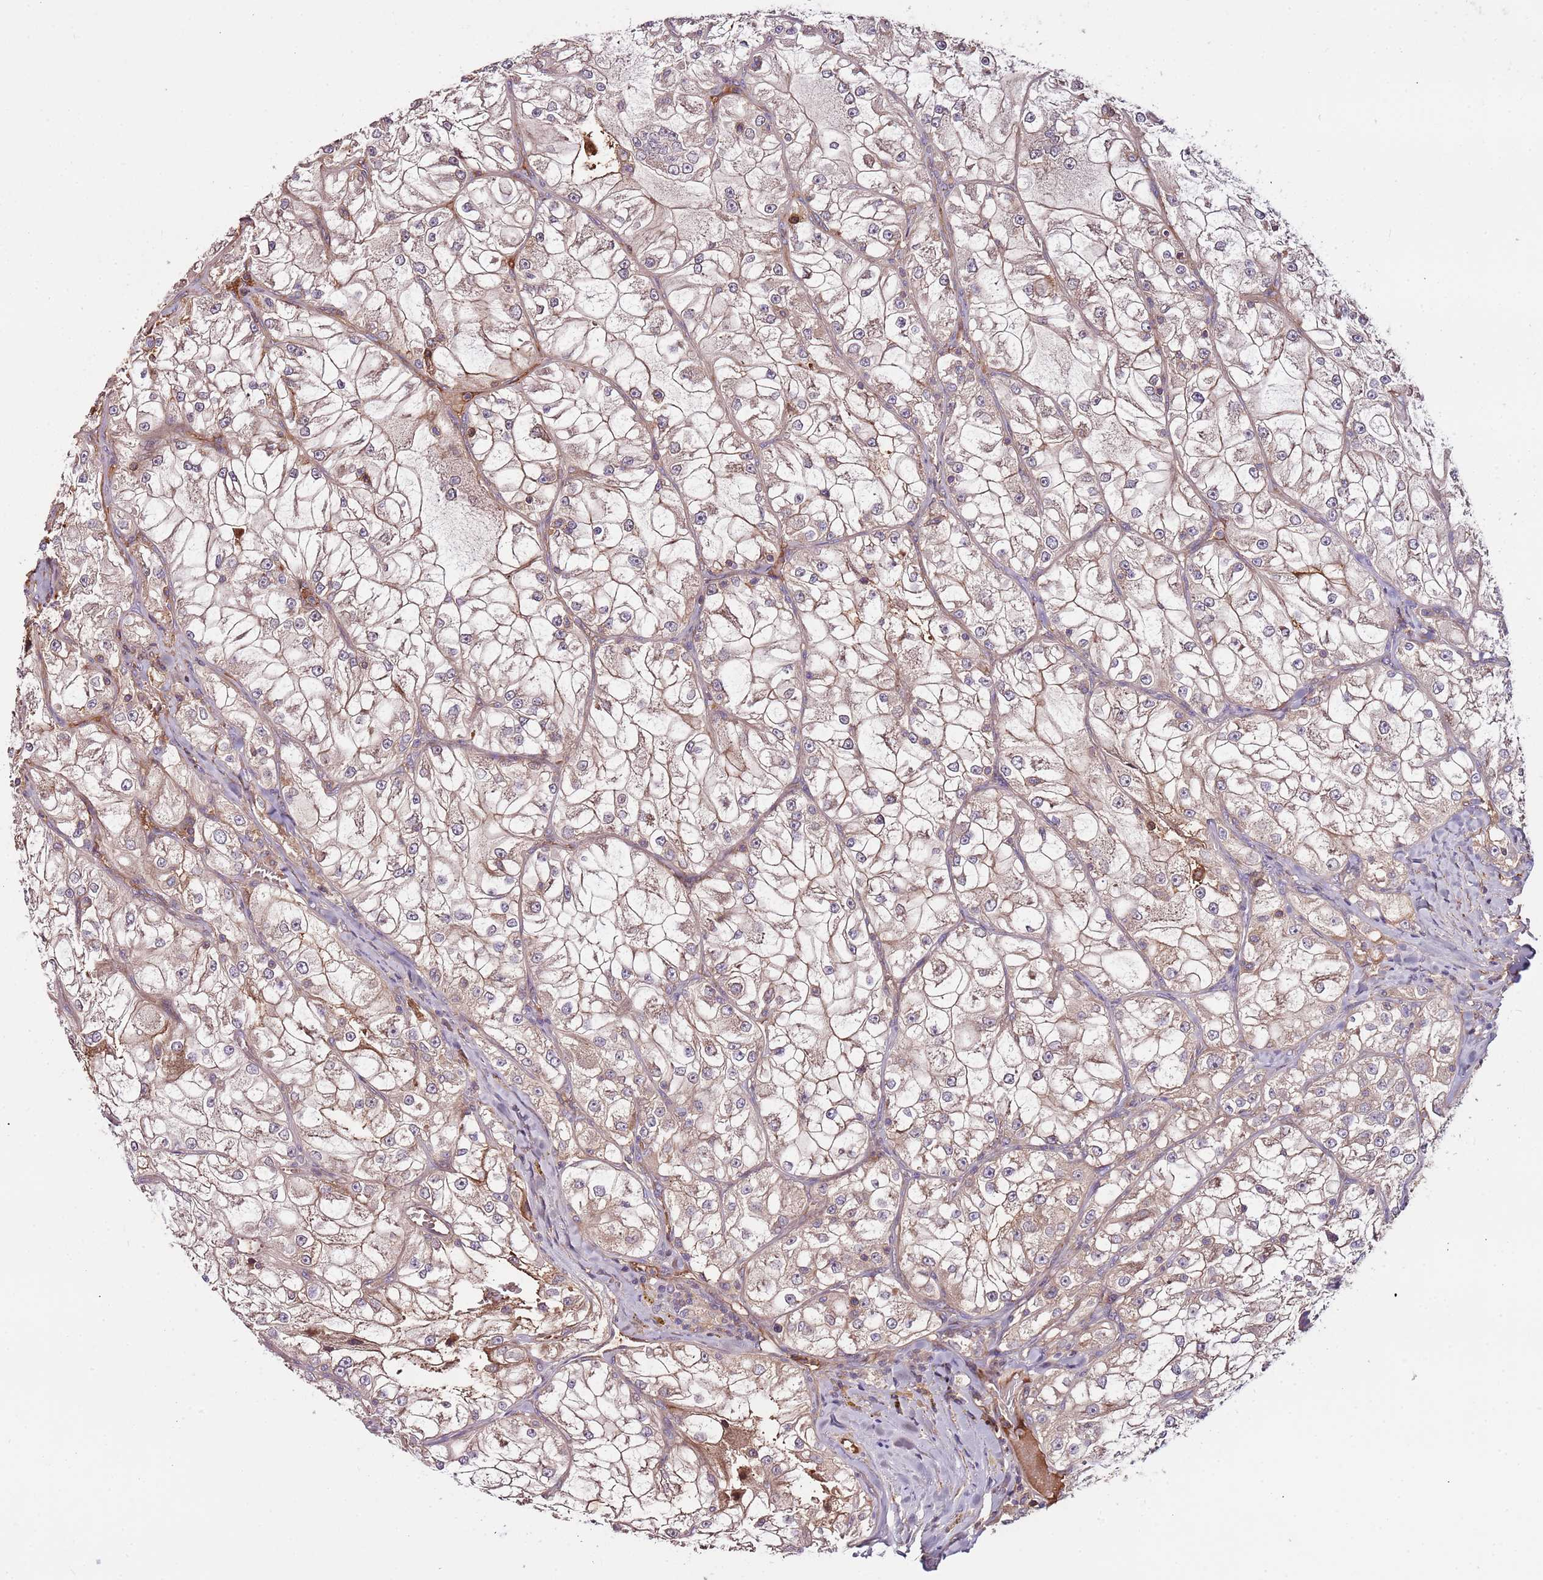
{"staining": {"intensity": "weak", "quantity": "<25%", "location": "cytoplasmic/membranous"}, "tissue": "renal cancer", "cell_type": "Tumor cells", "image_type": "cancer", "snomed": [{"axis": "morphology", "description": "Adenocarcinoma, NOS"}, {"axis": "topography", "description": "Kidney"}], "caption": "Adenocarcinoma (renal) was stained to show a protein in brown. There is no significant expression in tumor cells.", "gene": "DENR", "patient": {"sex": "female", "age": 72}}